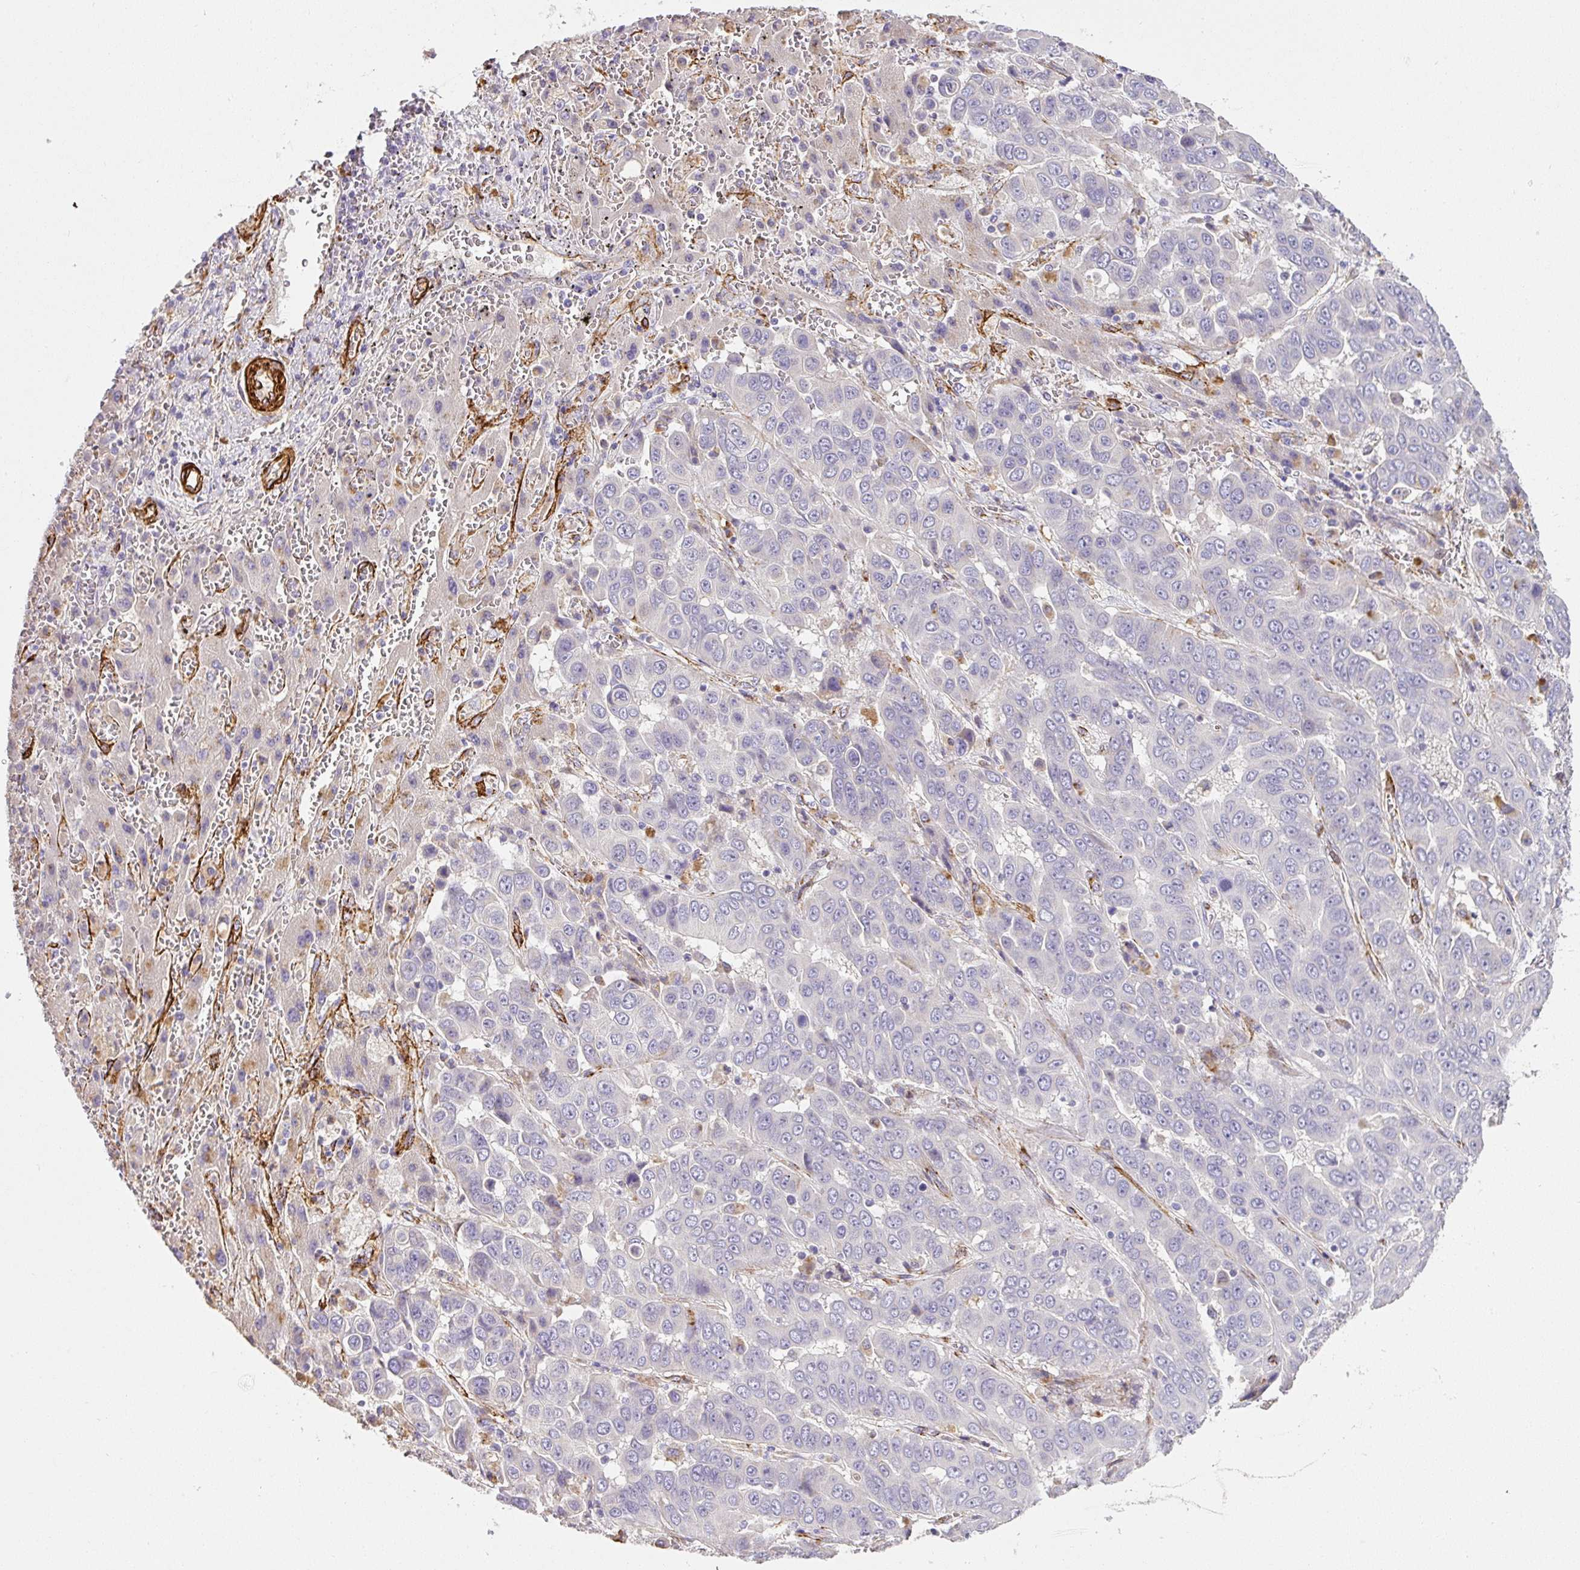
{"staining": {"intensity": "negative", "quantity": "none", "location": "none"}, "tissue": "liver cancer", "cell_type": "Tumor cells", "image_type": "cancer", "snomed": [{"axis": "morphology", "description": "Cholangiocarcinoma"}, {"axis": "topography", "description": "Liver"}], "caption": "Immunohistochemistry of liver cancer demonstrates no positivity in tumor cells.", "gene": "SLC25A17", "patient": {"sex": "female", "age": 52}}